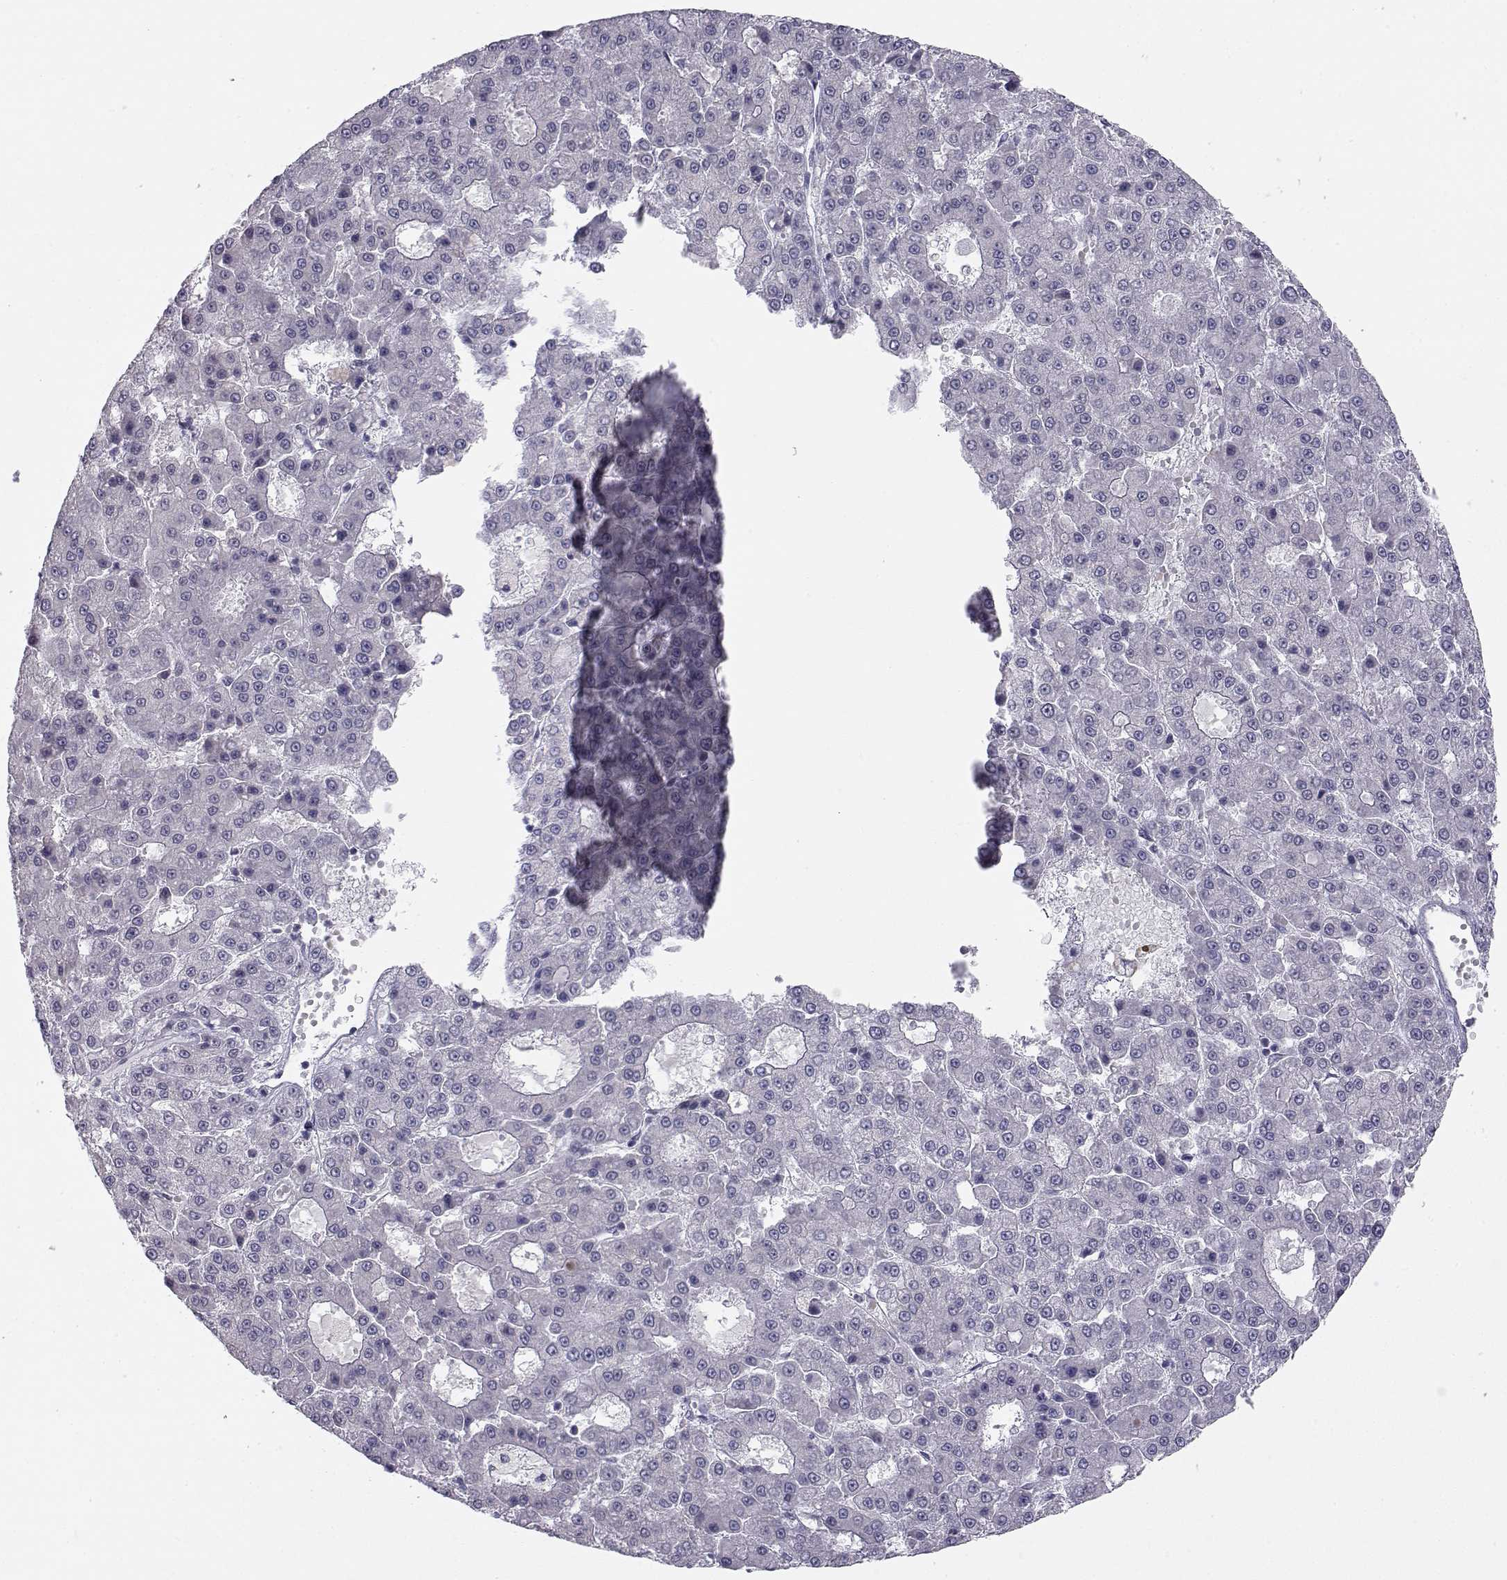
{"staining": {"intensity": "negative", "quantity": "none", "location": "none"}, "tissue": "liver cancer", "cell_type": "Tumor cells", "image_type": "cancer", "snomed": [{"axis": "morphology", "description": "Carcinoma, Hepatocellular, NOS"}, {"axis": "topography", "description": "Liver"}], "caption": "Liver cancer (hepatocellular carcinoma) was stained to show a protein in brown. There is no significant positivity in tumor cells.", "gene": "KIF13B", "patient": {"sex": "male", "age": 70}}